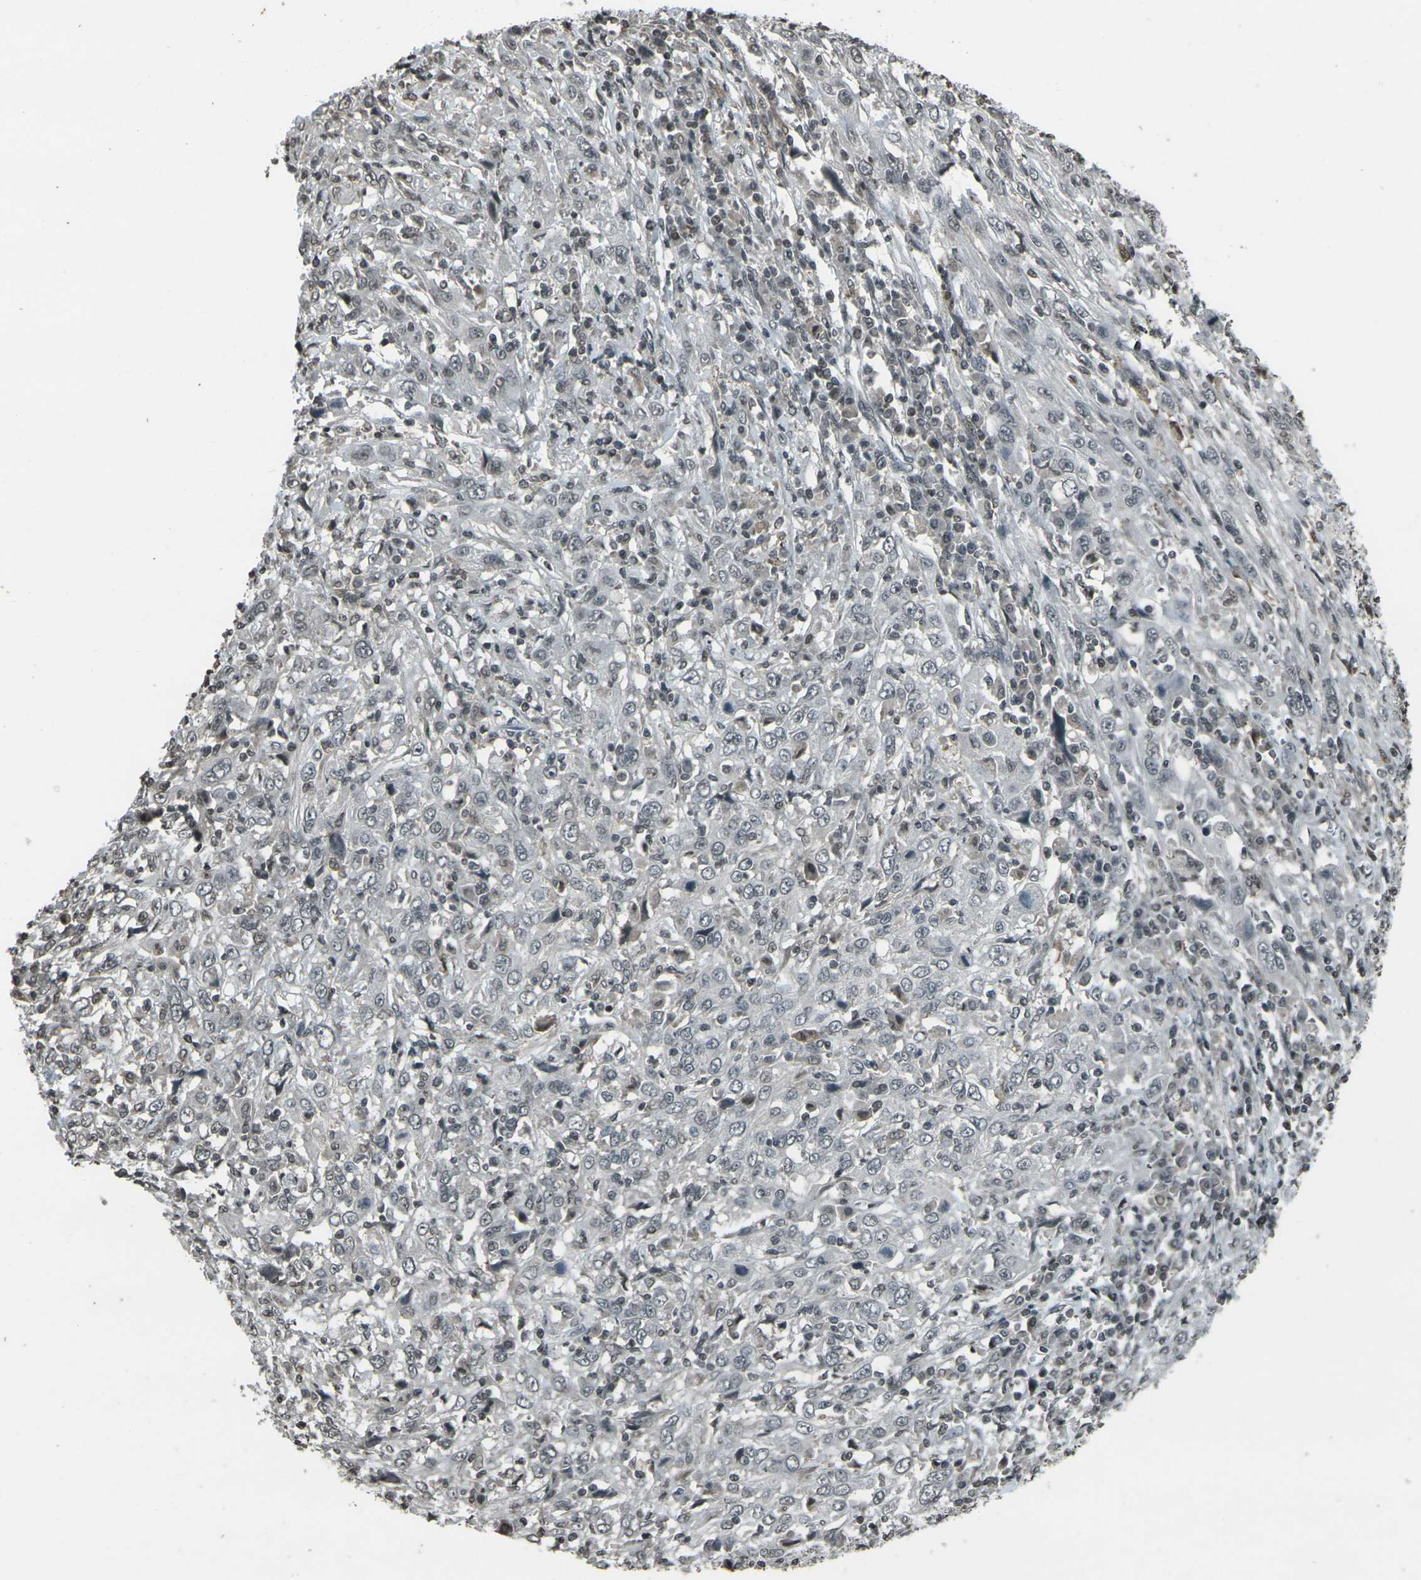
{"staining": {"intensity": "negative", "quantity": "none", "location": "none"}, "tissue": "cervical cancer", "cell_type": "Tumor cells", "image_type": "cancer", "snomed": [{"axis": "morphology", "description": "Squamous cell carcinoma, NOS"}, {"axis": "topography", "description": "Cervix"}], "caption": "A photomicrograph of cervical cancer stained for a protein exhibits no brown staining in tumor cells.", "gene": "PRPF8", "patient": {"sex": "female", "age": 46}}